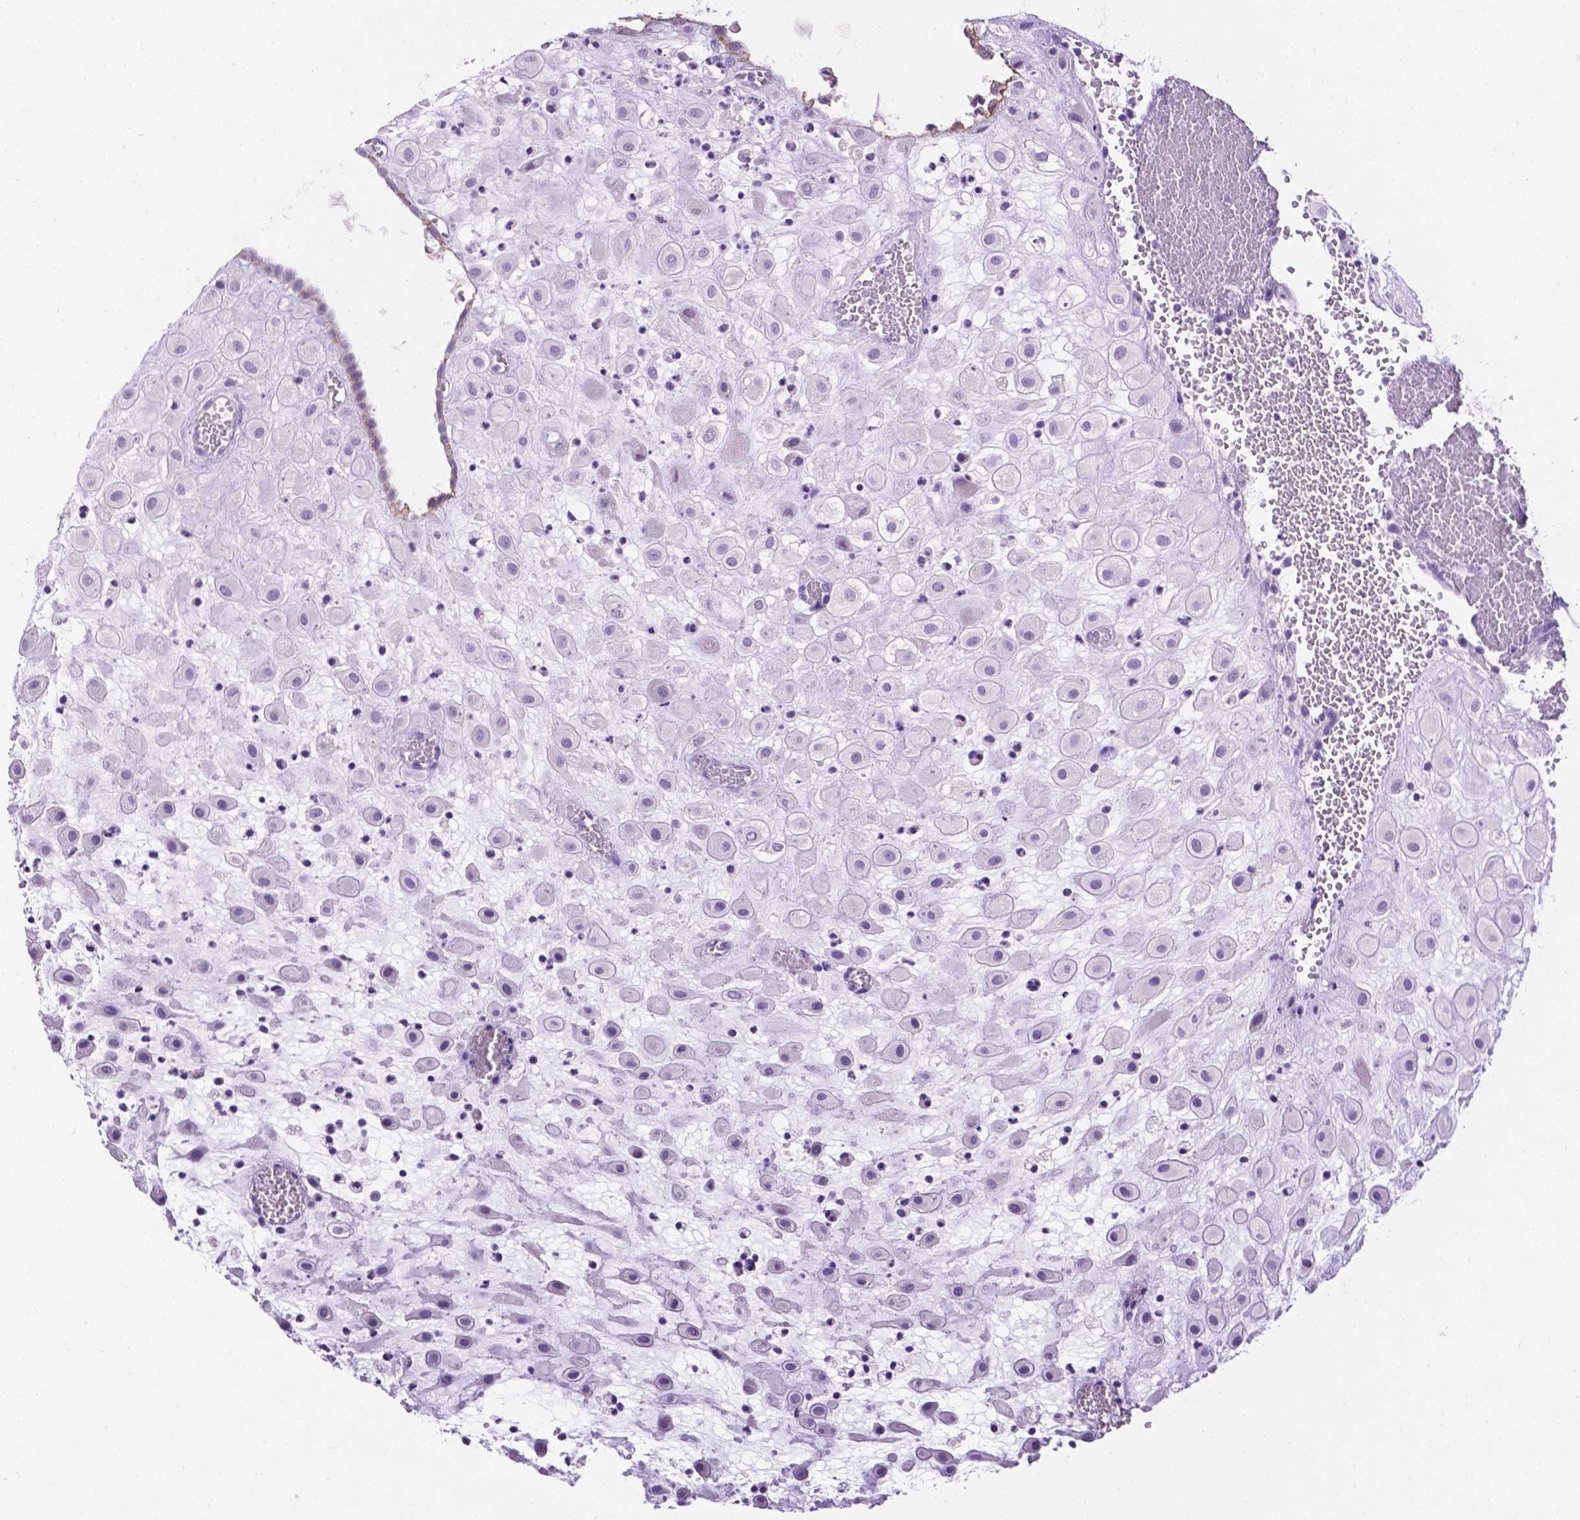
{"staining": {"intensity": "negative", "quantity": "none", "location": "none"}, "tissue": "placenta", "cell_type": "Decidual cells", "image_type": "normal", "snomed": [{"axis": "morphology", "description": "Normal tissue, NOS"}, {"axis": "topography", "description": "Placenta"}], "caption": "This is a histopathology image of IHC staining of normal placenta, which shows no positivity in decidual cells. (Stains: DAB (3,3'-diaminobenzidine) immunohistochemistry (IHC) with hematoxylin counter stain, Microscopy: brightfield microscopy at high magnification).", "gene": "TACSTD2", "patient": {"sex": "female", "age": 24}}